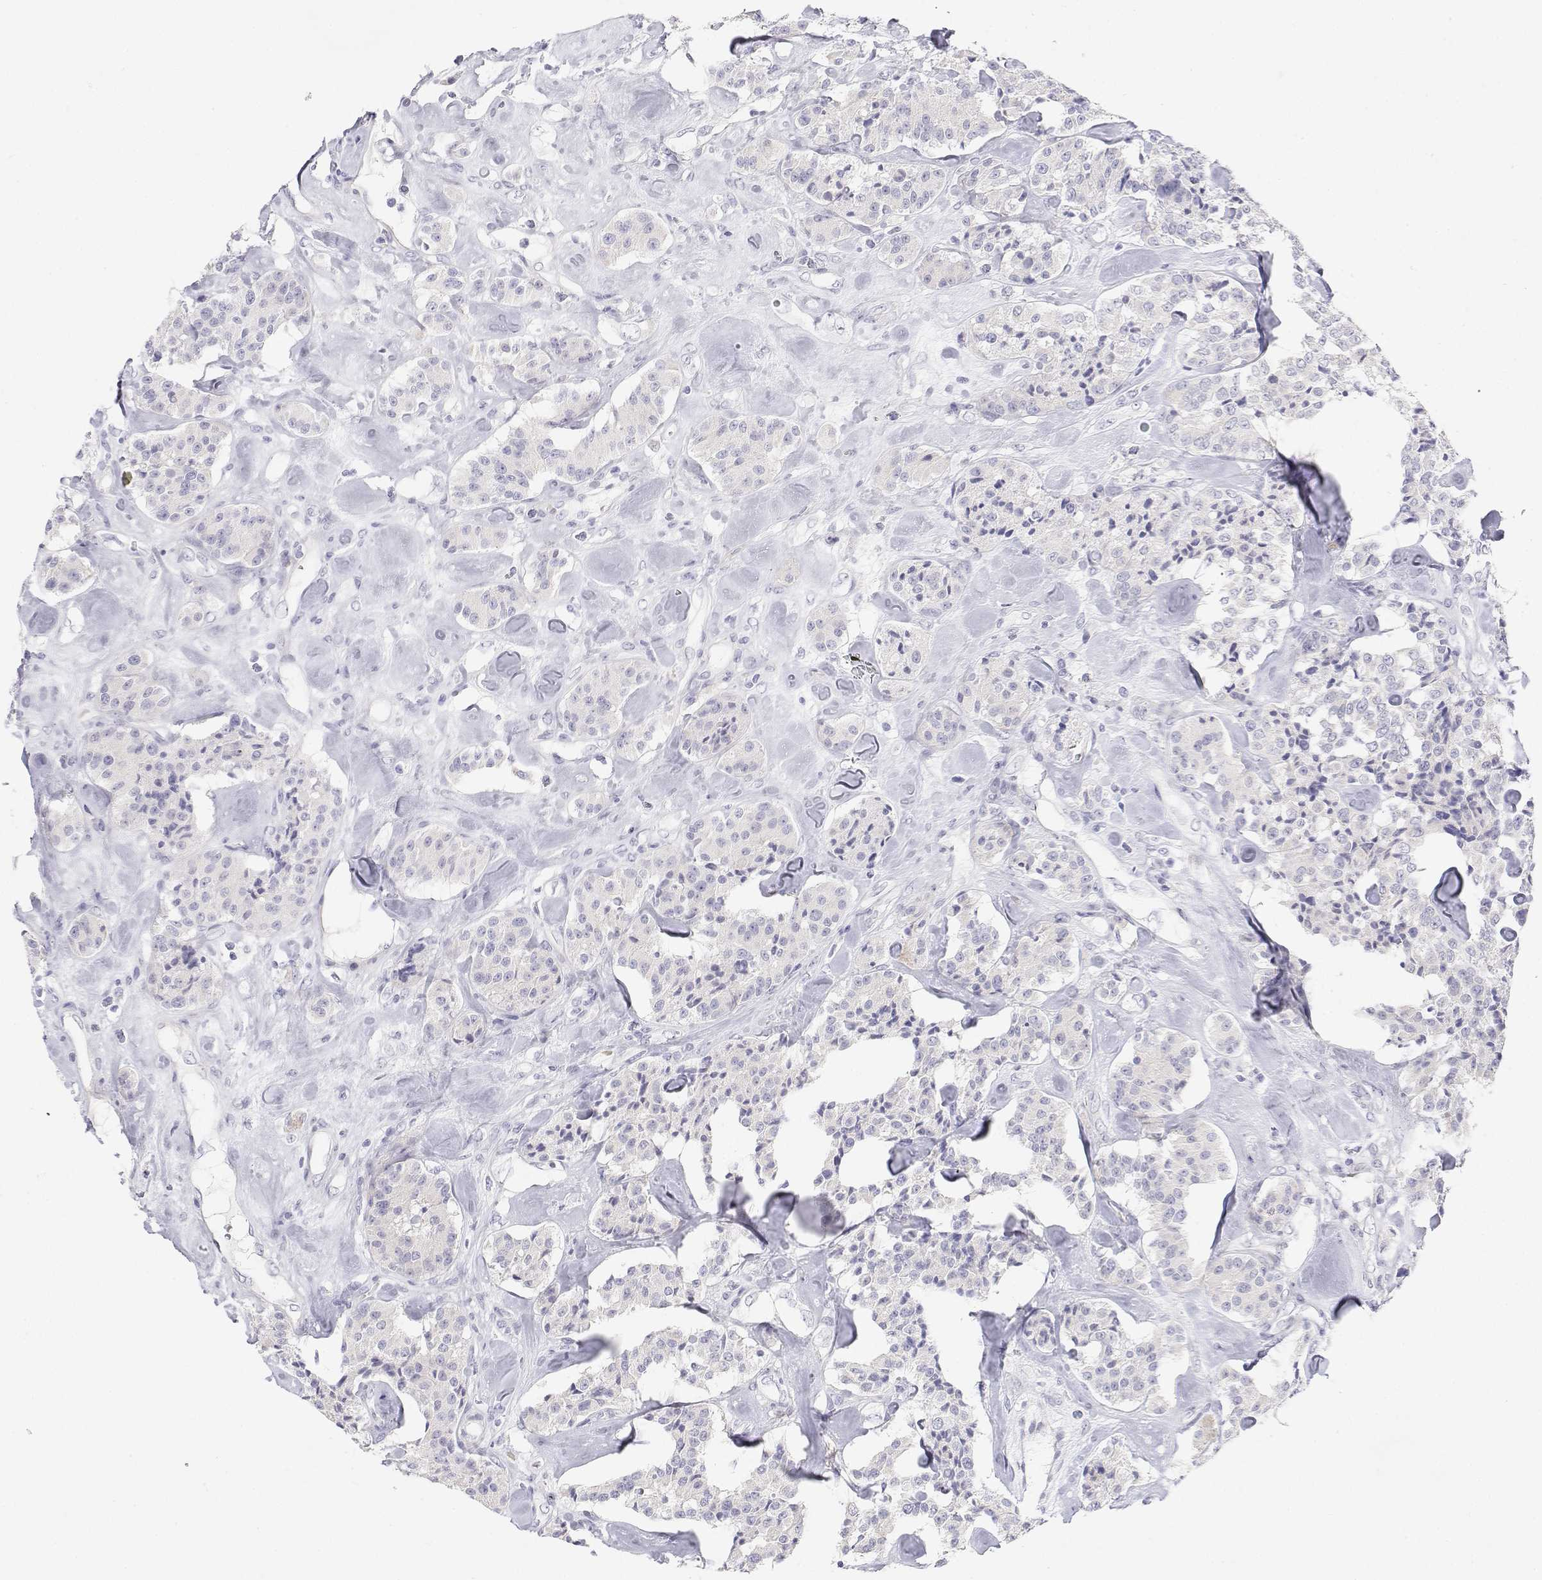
{"staining": {"intensity": "negative", "quantity": "none", "location": "none"}, "tissue": "carcinoid", "cell_type": "Tumor cells", "image_type": "cancer", "snomed": [{"axis": "morphology", "description": "Carcinoid, malignant, NOS"}, {"axis": "topography", "description": "Pancreas"}], "caption": "Tumor cells show no significant protein expression in carcinoid.", "gene": "MISP", "patient": {"sex": "male", "age": 41}}